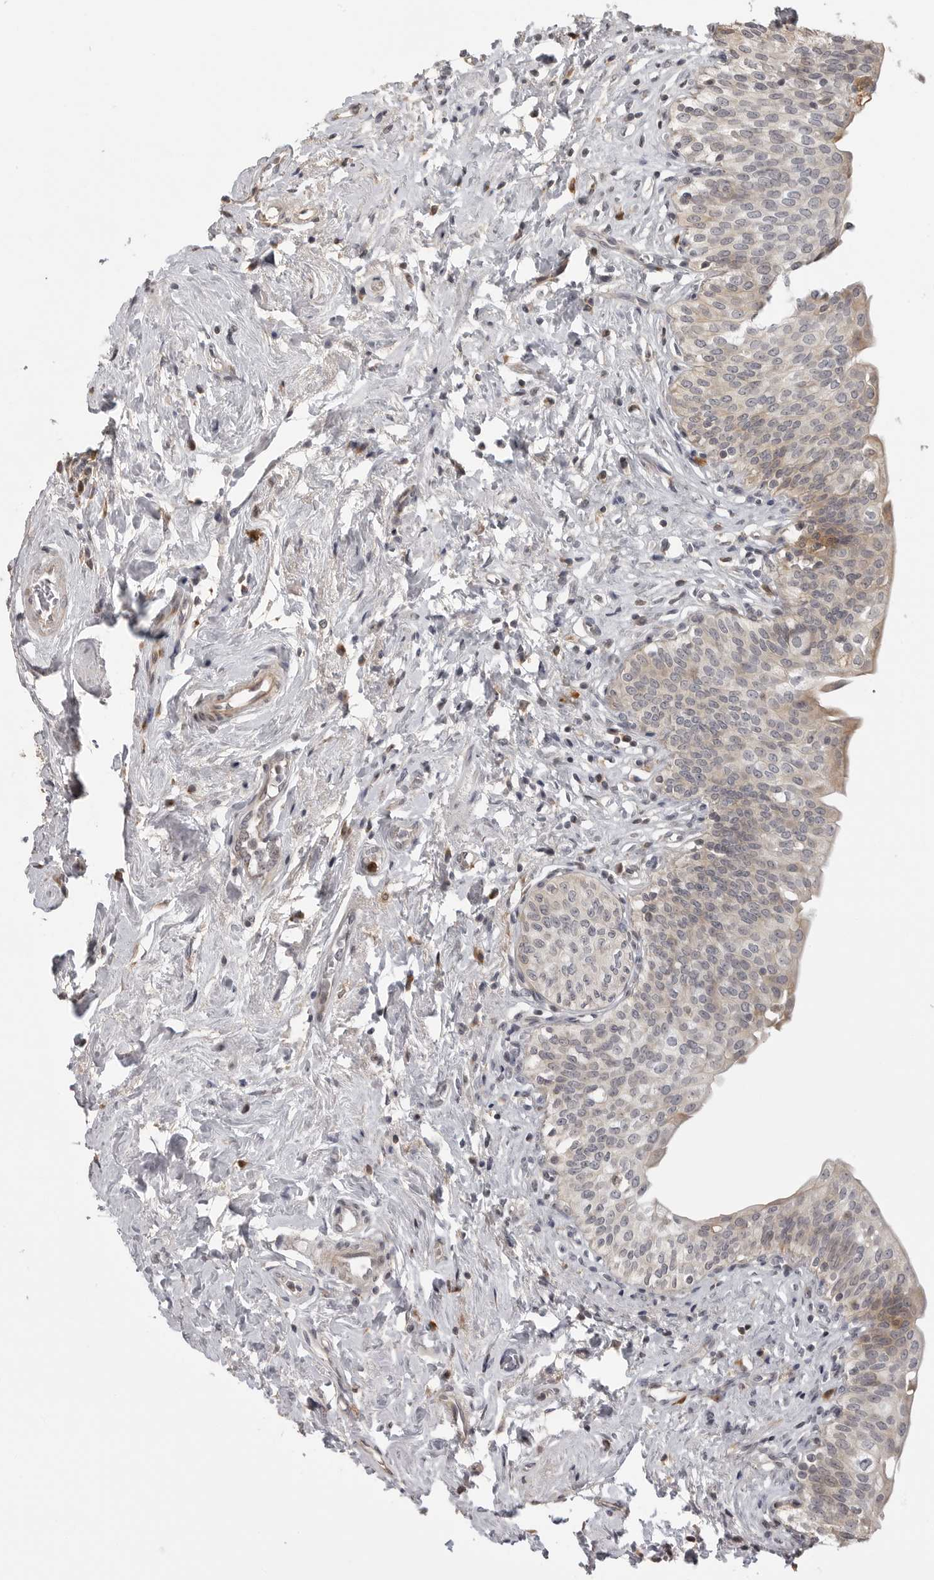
{"staining": {"intensity": "weak", "quantity": "<25%", "location": "cytoplasmic/membranous"}, "tissue": "urinary bladder", "cell_type": "Urothelial cells", "image_type": "normal", "snomed": [{"axis": "morphology", "description": "Normal tissue, NOS"}, {"axis": "topography", "description": "Urinary bladder"}], "caption": "Immunohistochemistry histopathology image of unremarkable human urinary bladder stained for a protein (brown), which displays no positivity in urothelial cells.", "gene": "IDO1", "patient": {"sex": "male", "age": 83}}